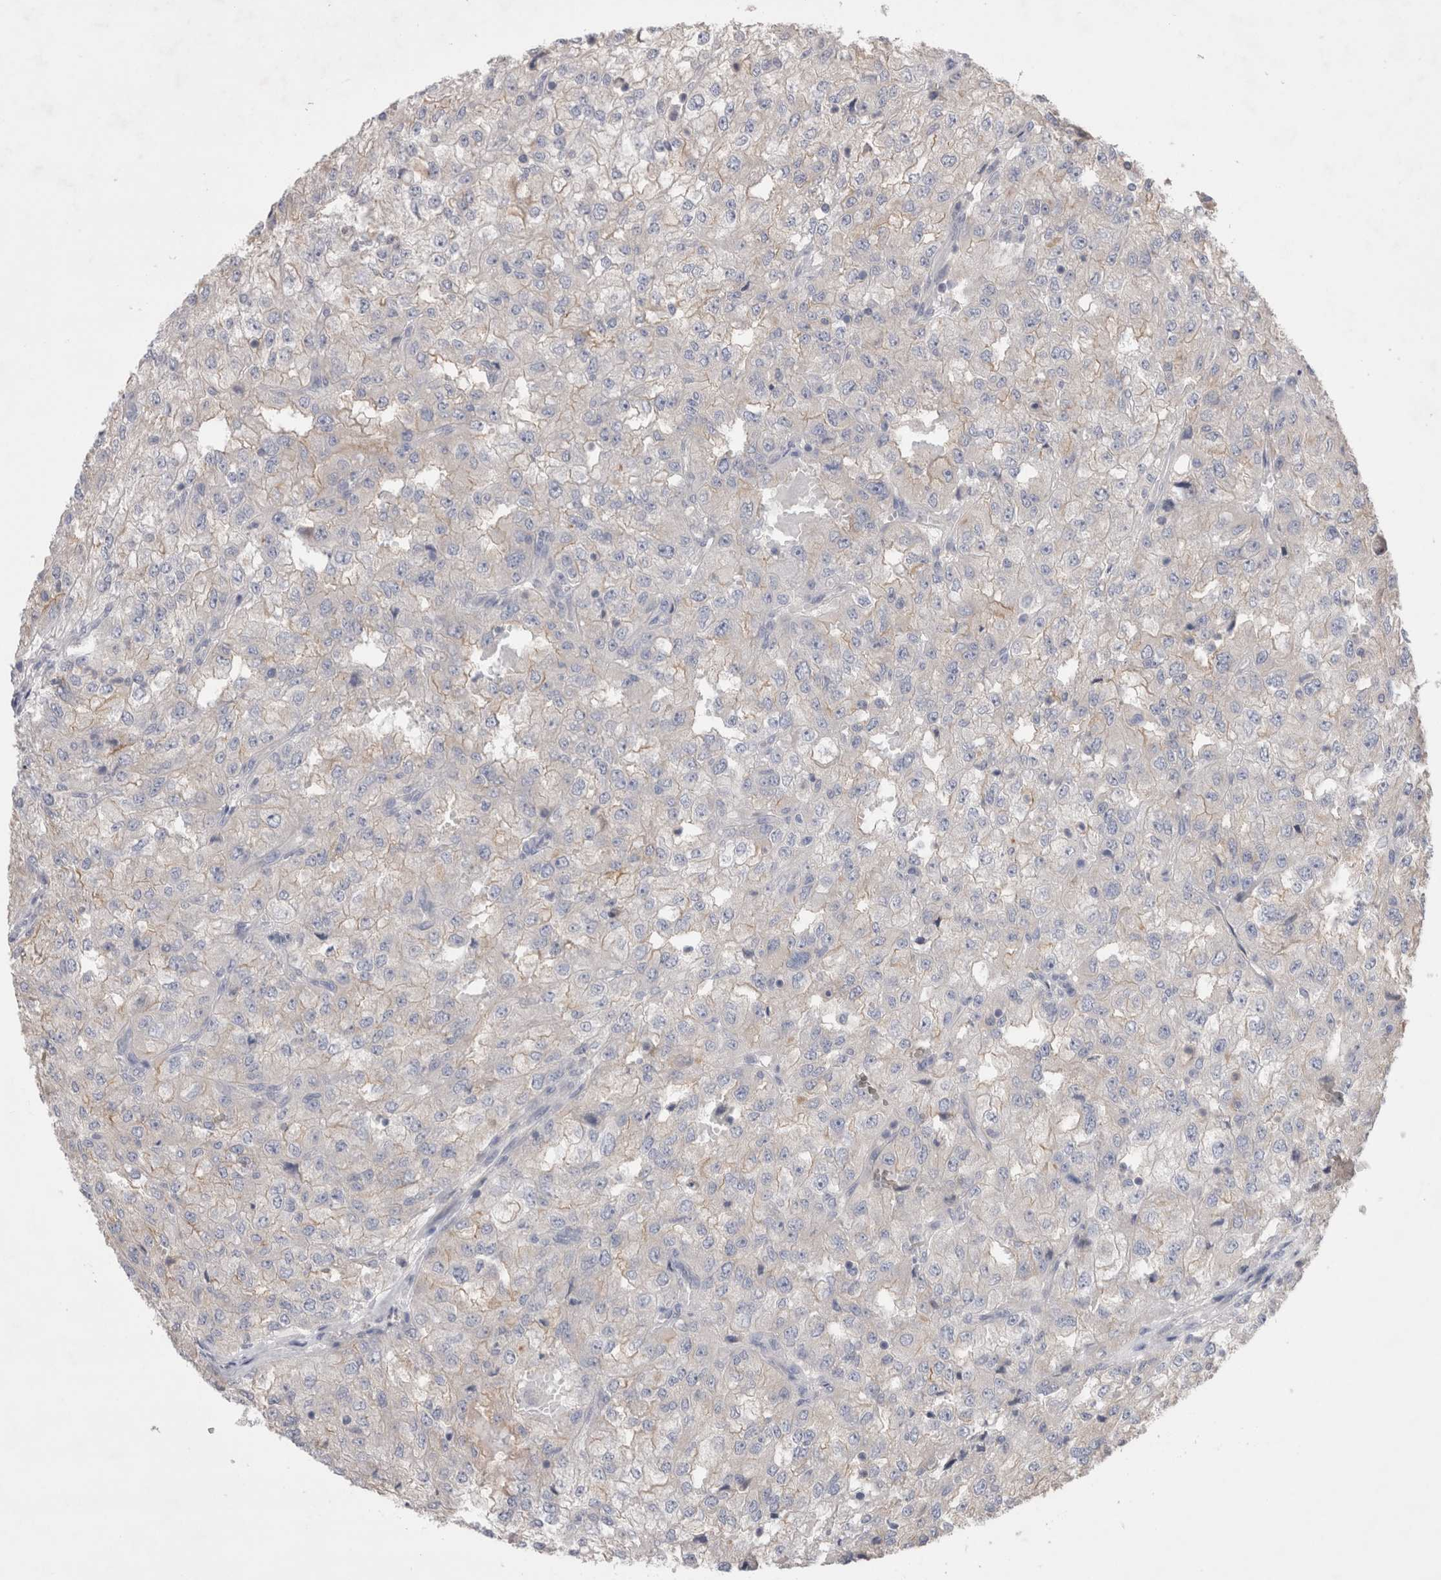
{"staining": {"intensity": "weak", "quantity": "<25%", "location": "cytoplasmic/membranous"}, "tissue": "renal cancer", "cell_type": "Tumor cells", "image_type": "cancer", "snomed": [{"axis": "morphology", "description": "Adenocarcinoma, NOS"}, {"axis": "topography", "description": "Kidney"}], "caption": "Immunohistochemical staining of human adenocarcinoma (renal) demonstrates no significant expression in tumor cells.", "gene": "OTOR", "patient": {"sex": "female", "age": 54}}